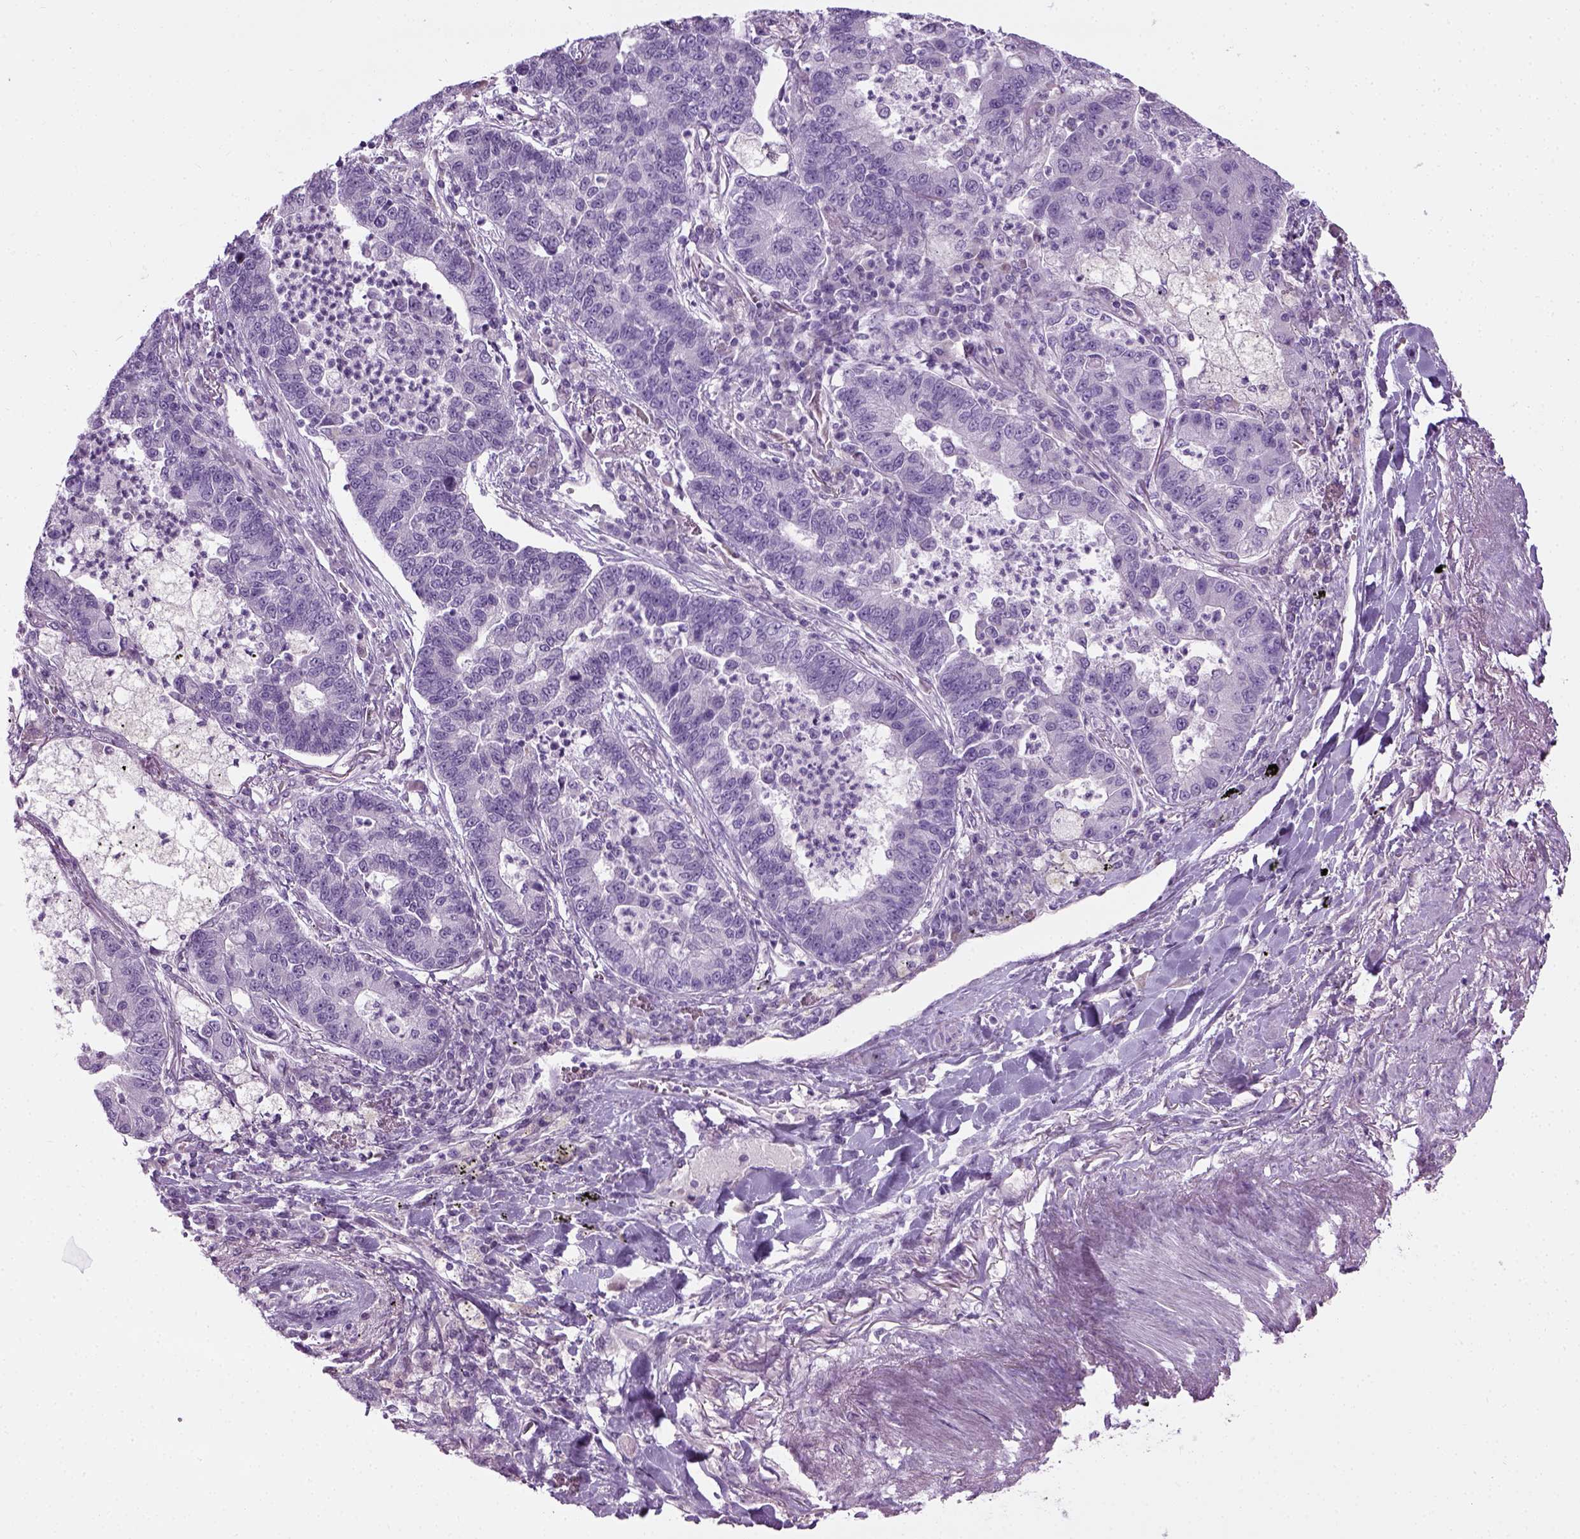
{"staining": {"intensity": "negative", "quantity": "none", "location": "none"}, "tissue": "lung cancer", "cell_type": "Tumor cells", "image_type": "cancer", "snomed": [{"axis": "morphology", "description": "Adenocarcinoma, NOS"}, {"axis": "topography", "description": "Lung"}], "caption": "A high-resolution micrograph shows immunohistochemistry (IHC) staining of adenocarcinoma (lung), which exhibits no significant expression in tumor cells.", "gene": "CIBAR2", "patient": {"sex": "female", "age": 57}}